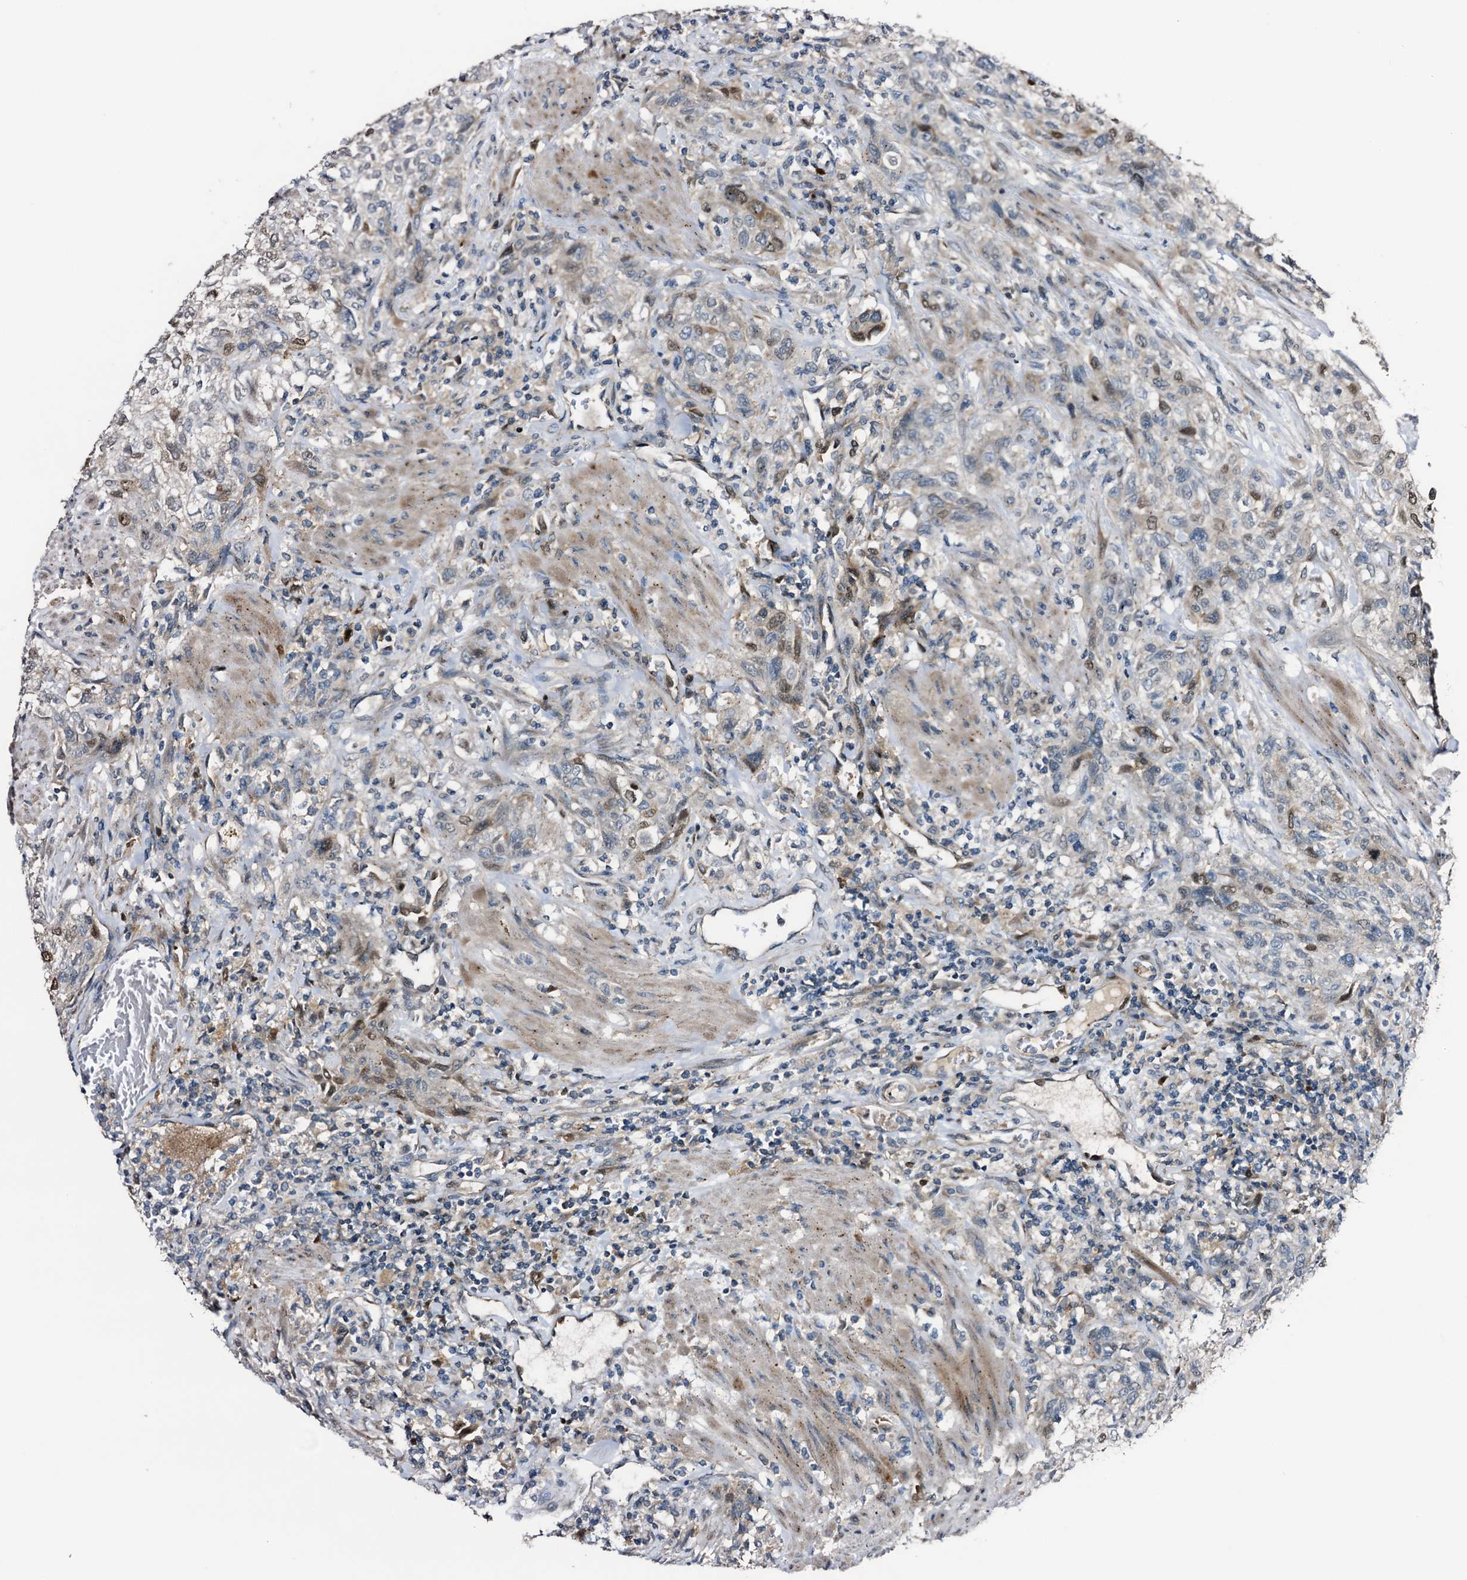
{"staining": {"intensity": "moderate", "quantity": "25%-75%", "location": "nuclear"}, "tissue": "urothelial cancer", "cell_type": "Tumor cells", "image_type": "cancer", "snomed": [{"axis": "morphology", "description": "Normal tissue, NOS"}, {"axis": "morphology", "description": "Urothelial carcinoma, NOS"}, {"axis": "topography", "description": "Urinary bladder"}, {"axis": "topography", "description": "Peripheral nerve tissue"}], "caption": "An IHC histopathology image of neoplastic tissue is shown. Protein staining in brown shows moderate nuclear positivity in urothelial cancer within tumor cells. The protein is shown in brown color, while the nuclei are stained blue.", "gene": "NCAPD2", "patient": {"sex": "male", "age": 35}}